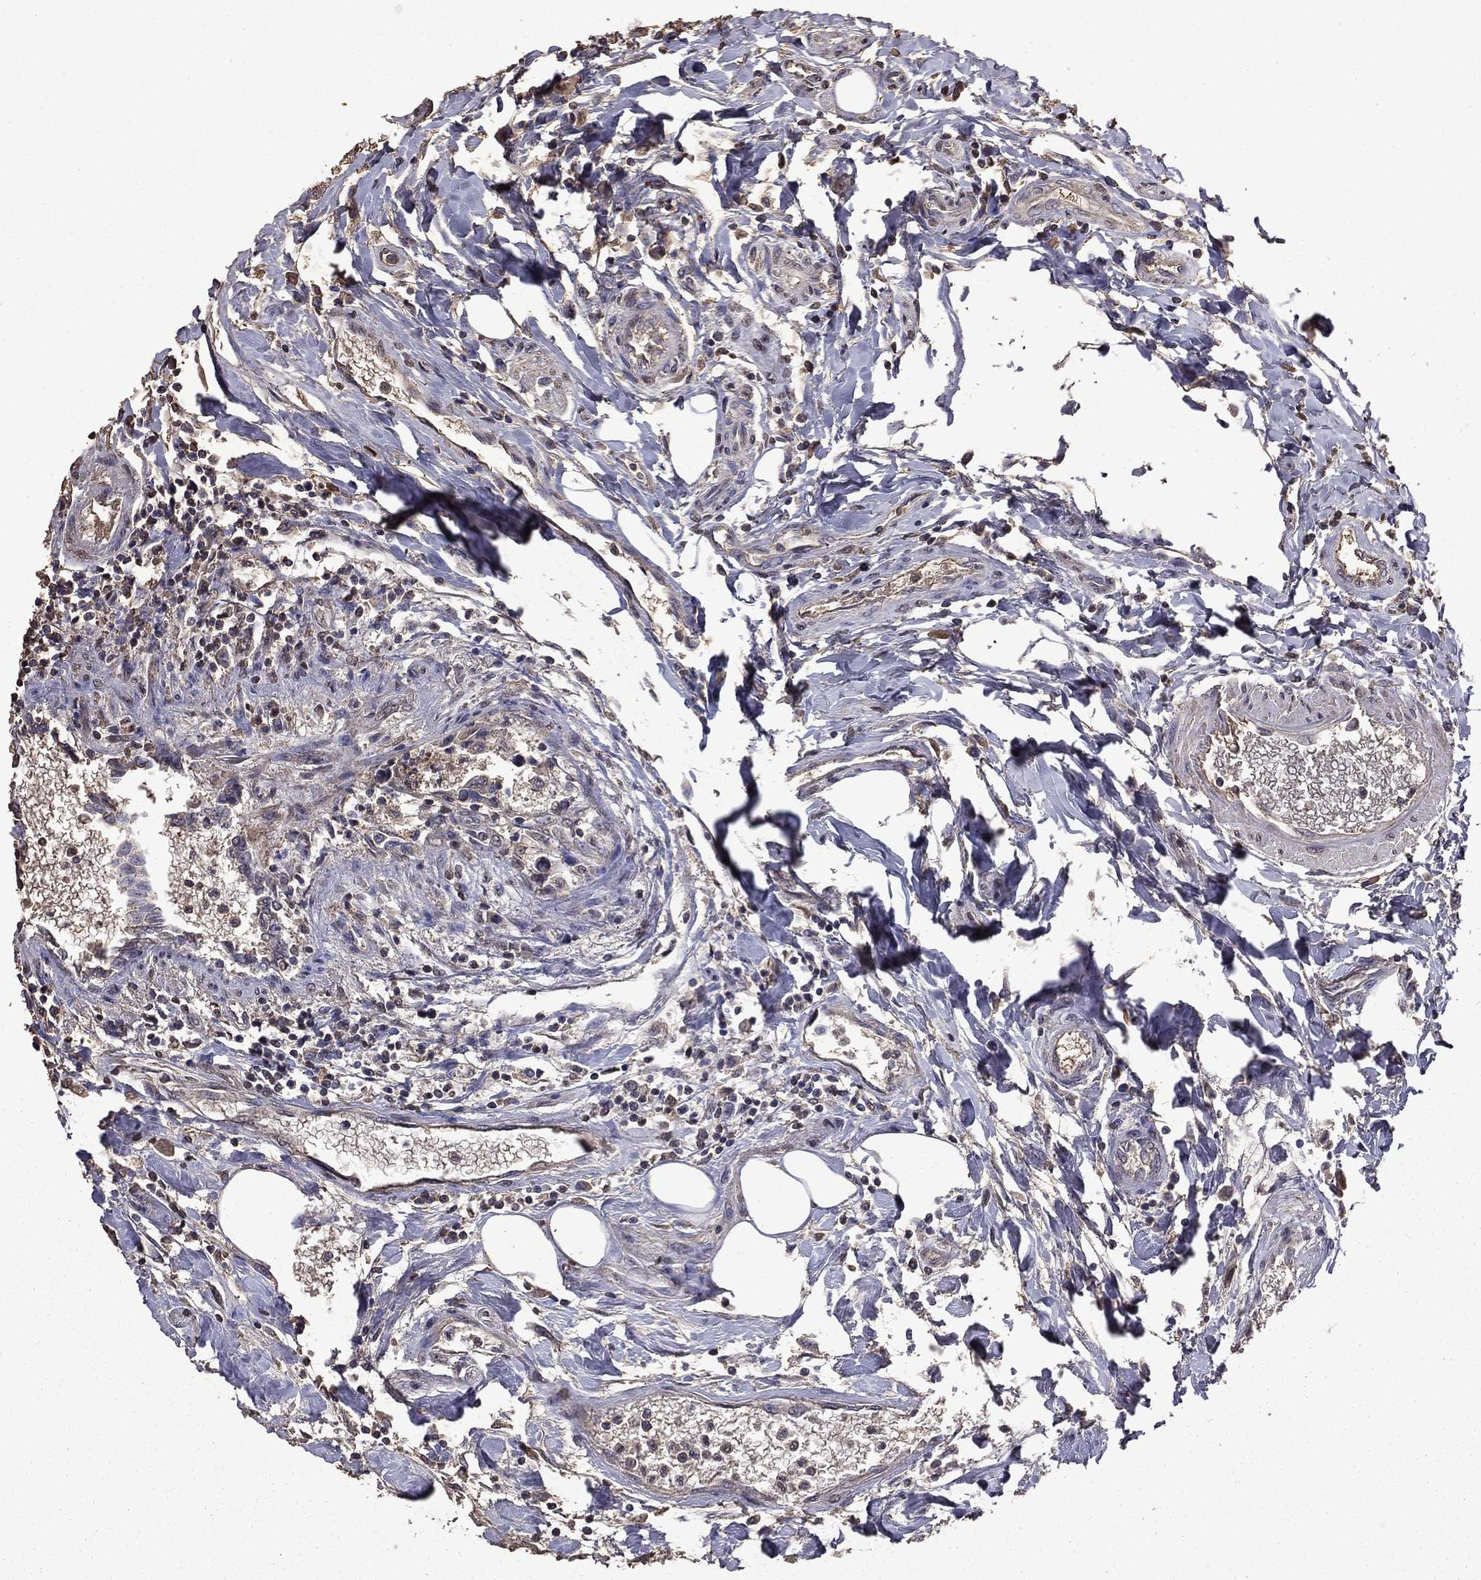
{"staining": {"intensity": "negative", "quantity": "none", "location": "none"}, "tissue": "colorectal cancer", "cell_type": "Tumor cells", "image_type": "cancer", "snomed": [{"axis": "morphology", "description": "Adenocarcinoma, NOS"}, {"axis": "topography", "description": "Colon"}], "caption": "Immunohistochemistry of colorectal cancer (adenocarcinoma) exhibits no positivity in tumor cells.", "gene": "SERPINA5", "patient": {"sex": "female", "age": 65}}